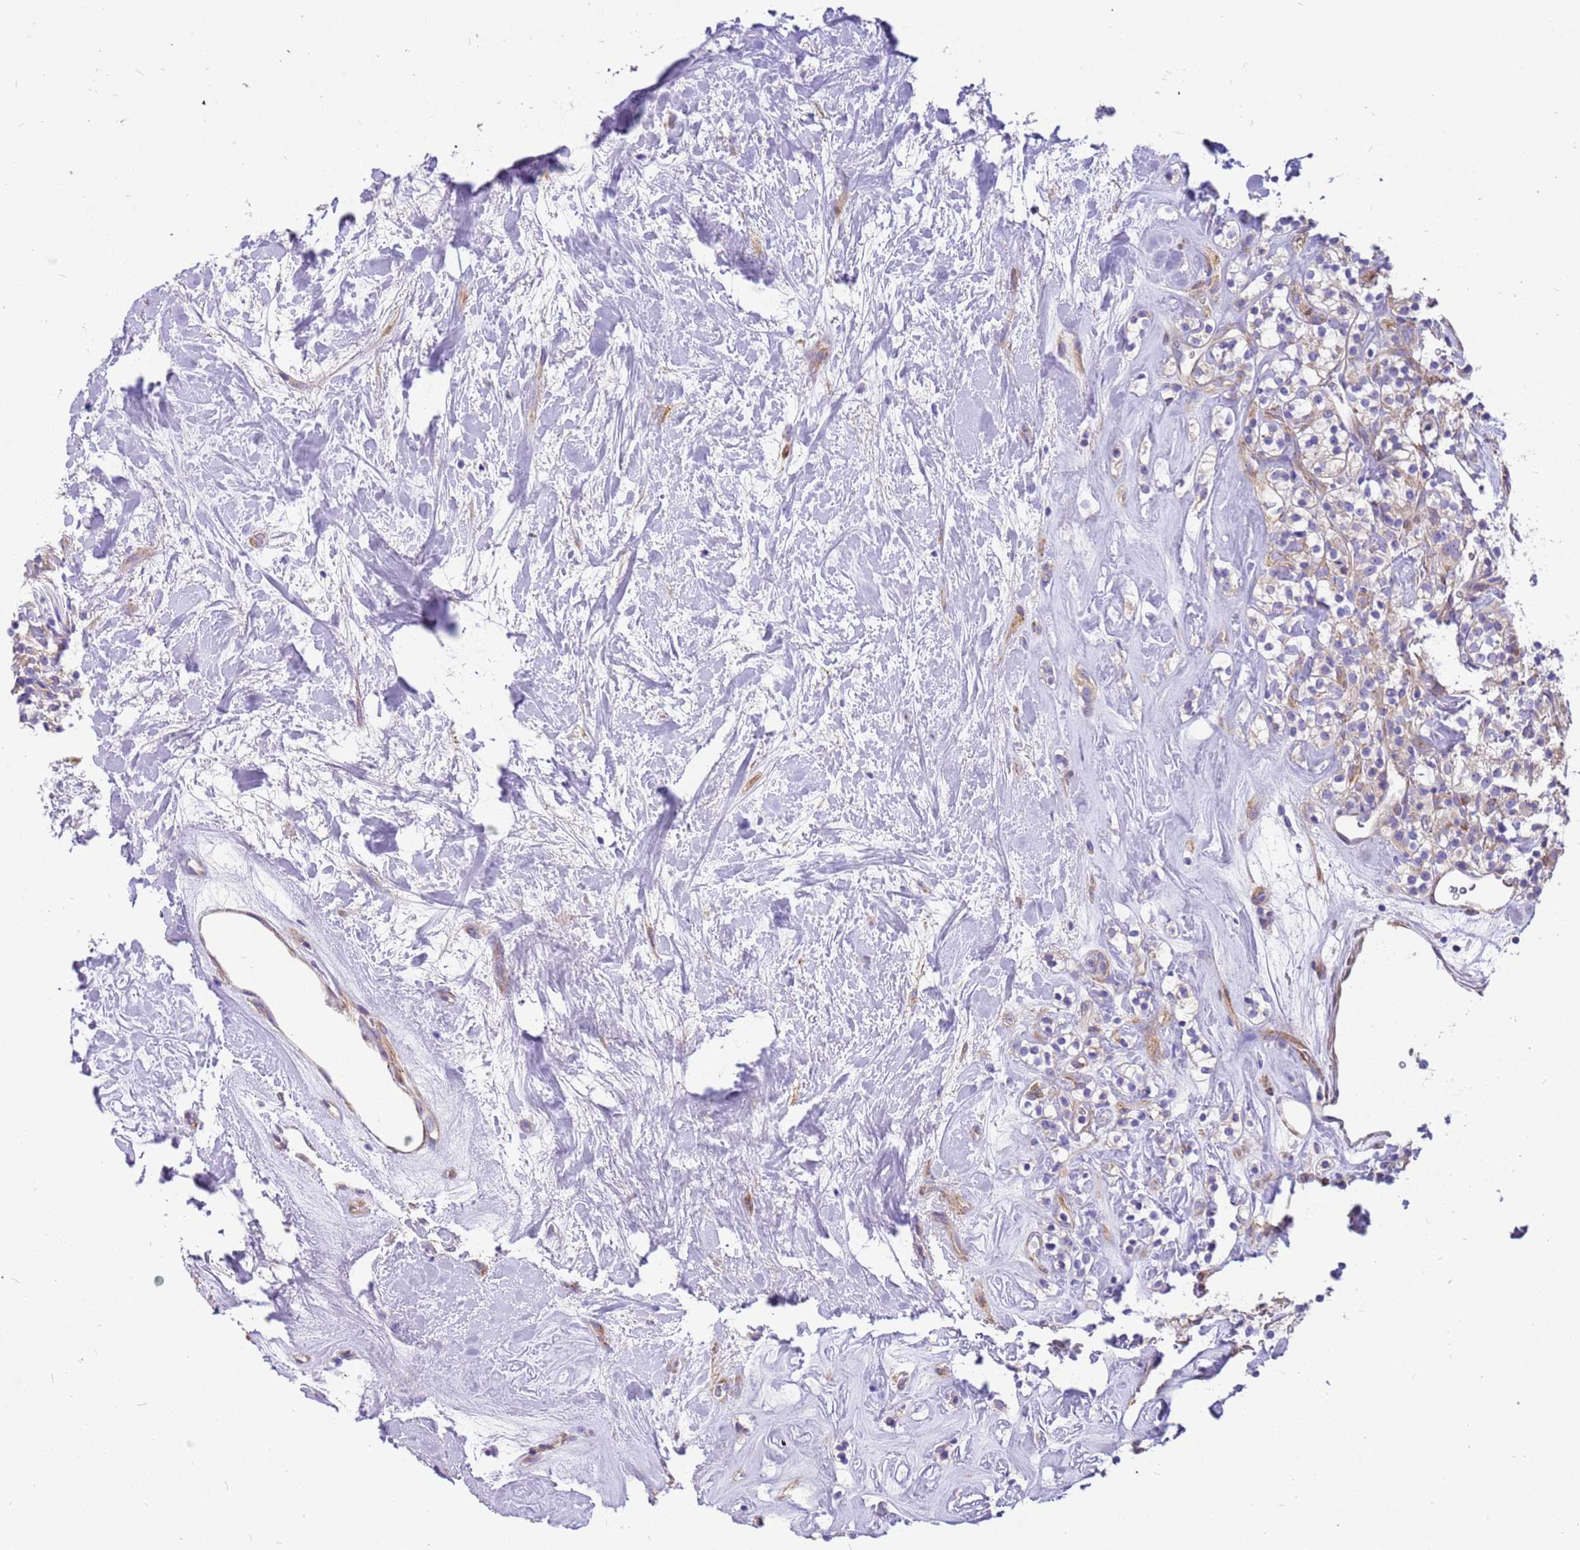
{"staining": {"intensity": "negative", "quantity": "none", "location": "none"}, "tissue": "renal cancer", "cell_type": "Tumor cells", "image_type": "cancer", "snomed": [{"axis": "morphology", "description": "Adenocarcinoma, NOS"}, {"axis": "topography", "description": "Kidney"}], "caption": "IHC of human adenocarcinoma (renal) displays no positivity in tumor cells.", "gene": "SERINC3", "patient": {"sex": "male", "age": 77}}